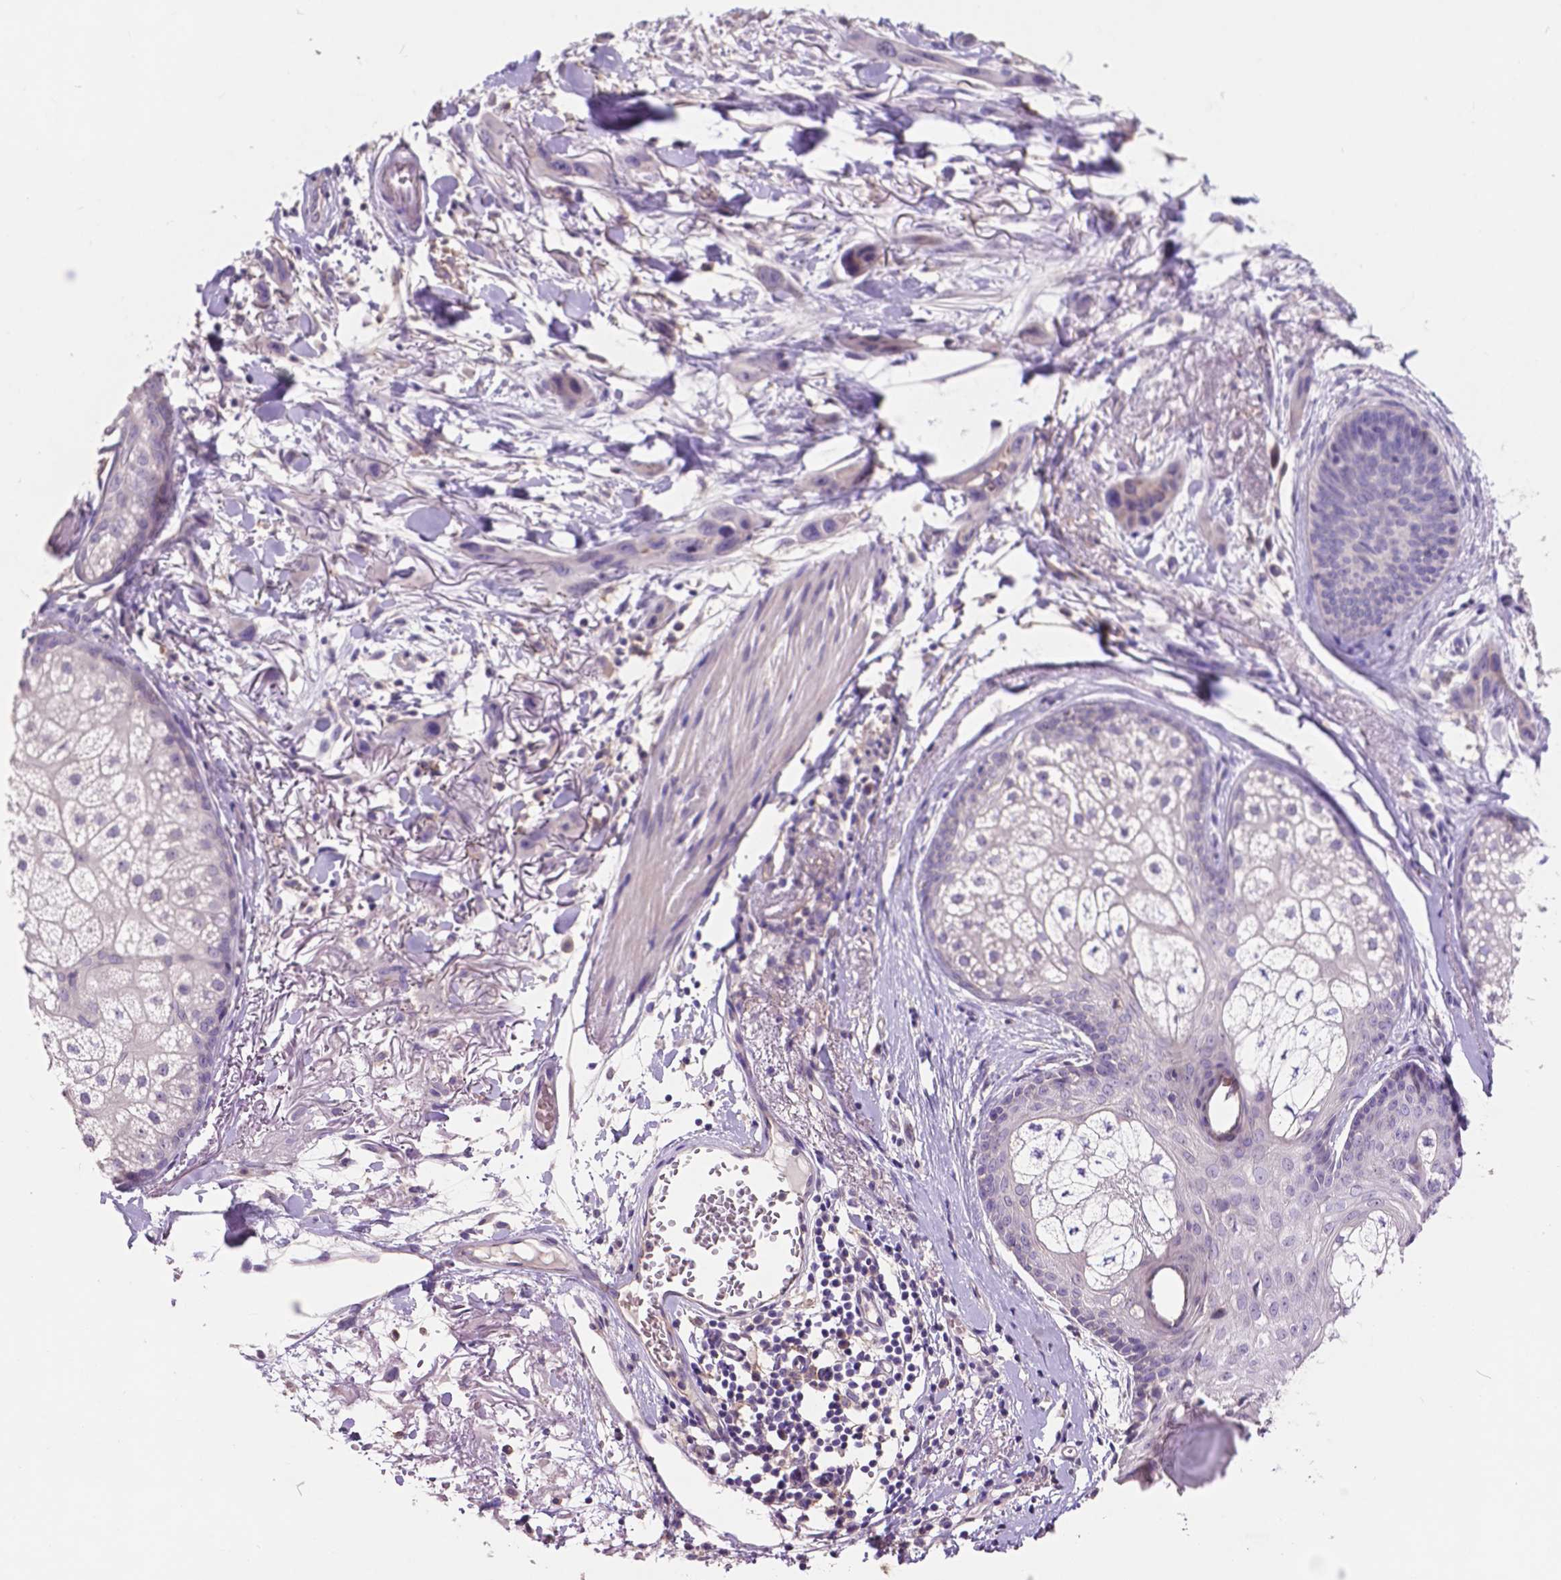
{"staining": {"intensity": "negative", "quantity": "none", "location": "none"}, "tissue": "skin cancer", "cell_type": "Tumor cells", "image_type": "cancer", "snomed": [{"axis": "morphology", "description": "Squamous cell carcinoma, NOS"}, {"axis": "topography", "description": "Skin"}], "caption": "There is no significant positivity in tumor cells of squamous cell carcinoma (skin).", "gene": "PLSCR1", "patient": {"sex": "male", "age": 79}}